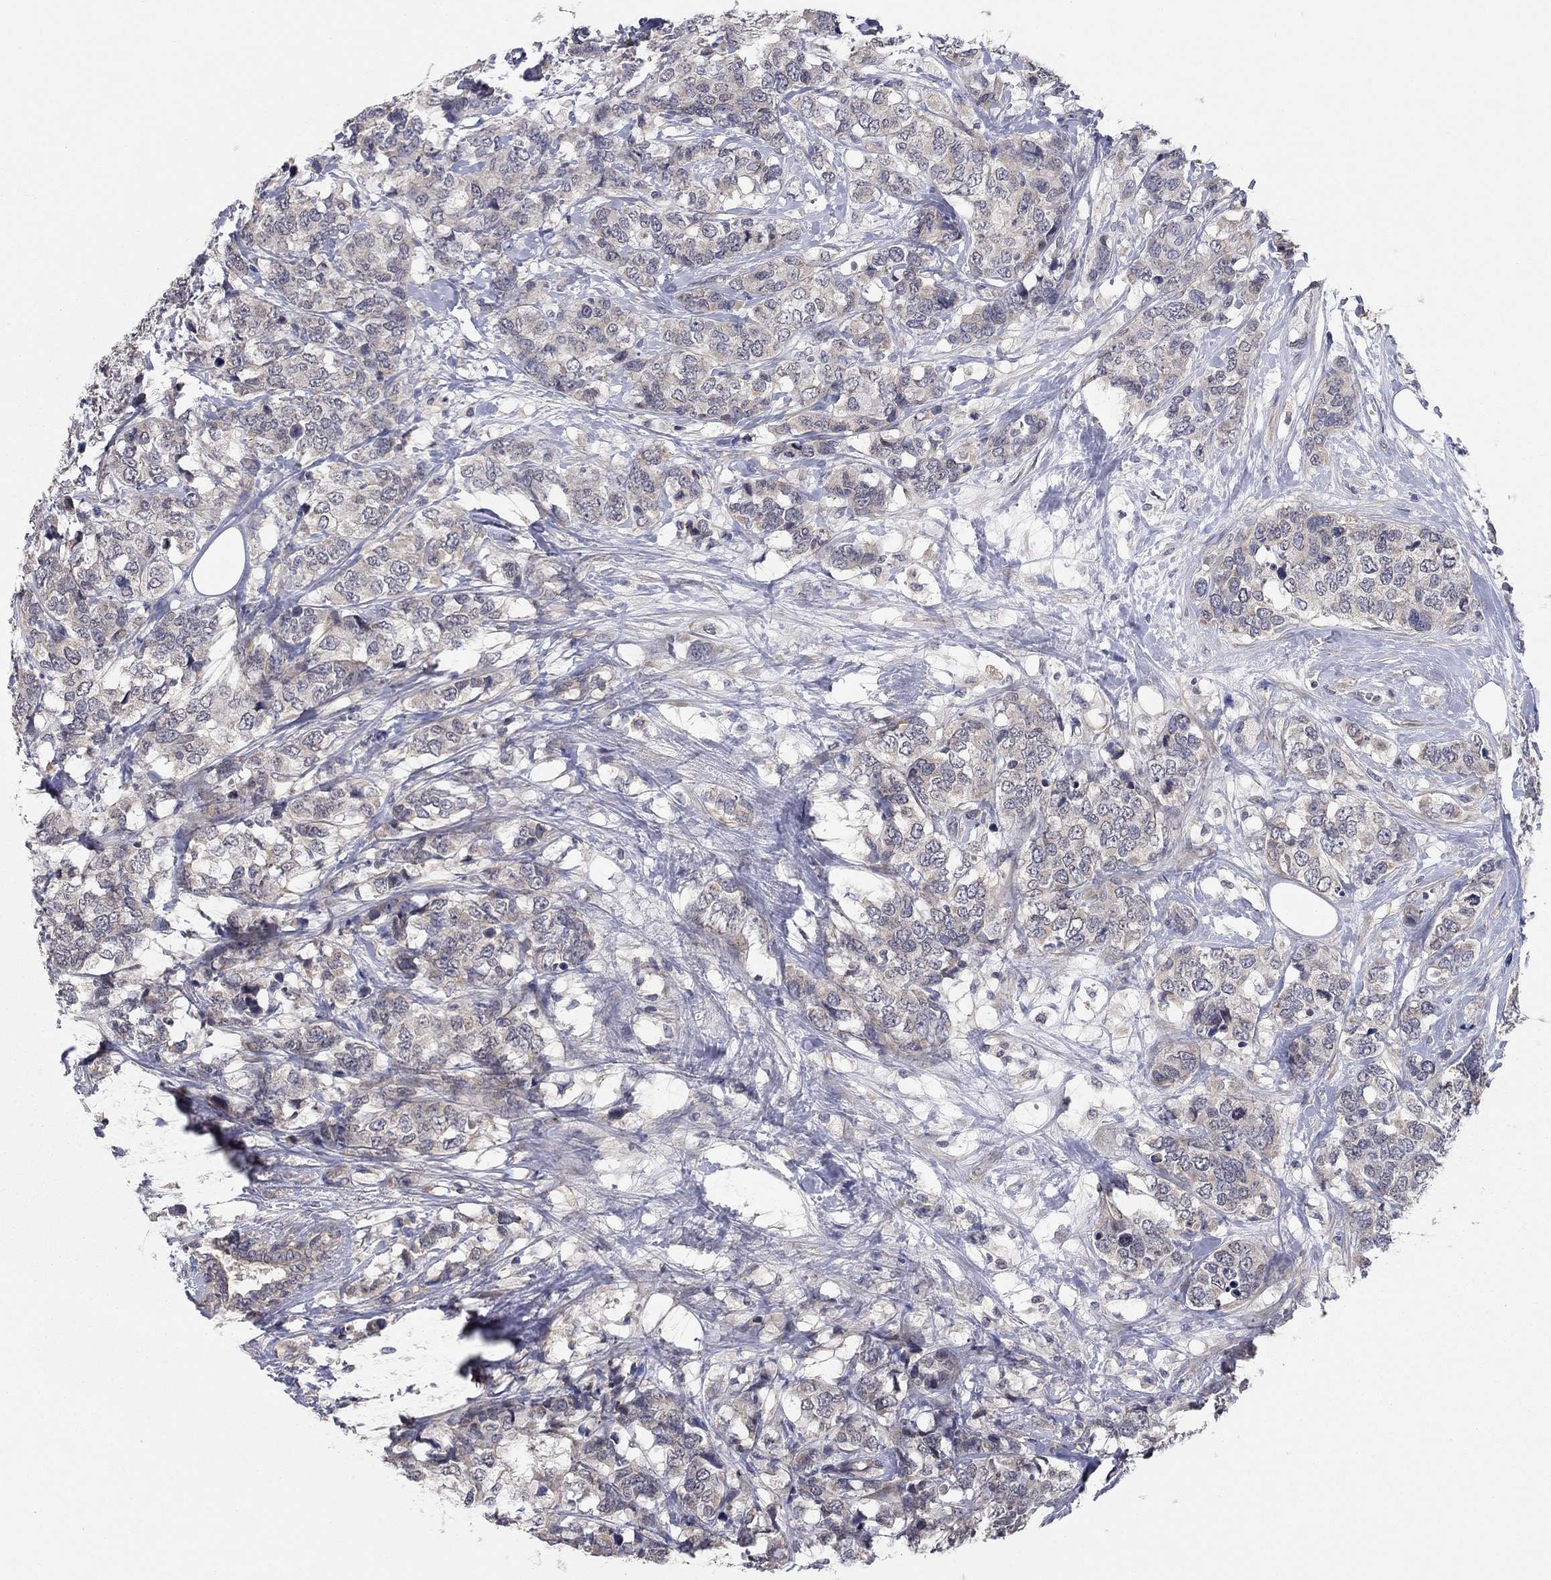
{"staining": {"intensity": "weak", "quantity": "25%-75%", "location": "cytoplasmic/membranous"}, "tissue": "breast cancer", "cell_type": "Tumor cells", "image_type": "cancer", "snomed": [{"axis": "morphology", "description": "Lobular carcinoma"}, {"axis": "topography", "description": "Breast"}], "caption": "Immunohistochemical staining of human lobular carcinoma (breast) reveals weak cytoplasmic/membranous protein expression in about 25%-75% of tumor cells. (DAB (3,3'-diaminobenzidine) IHC with brightfield microscopy, high magnification).", "gene": "WASF3", "patient": {"sex": "female", "age": 59}}